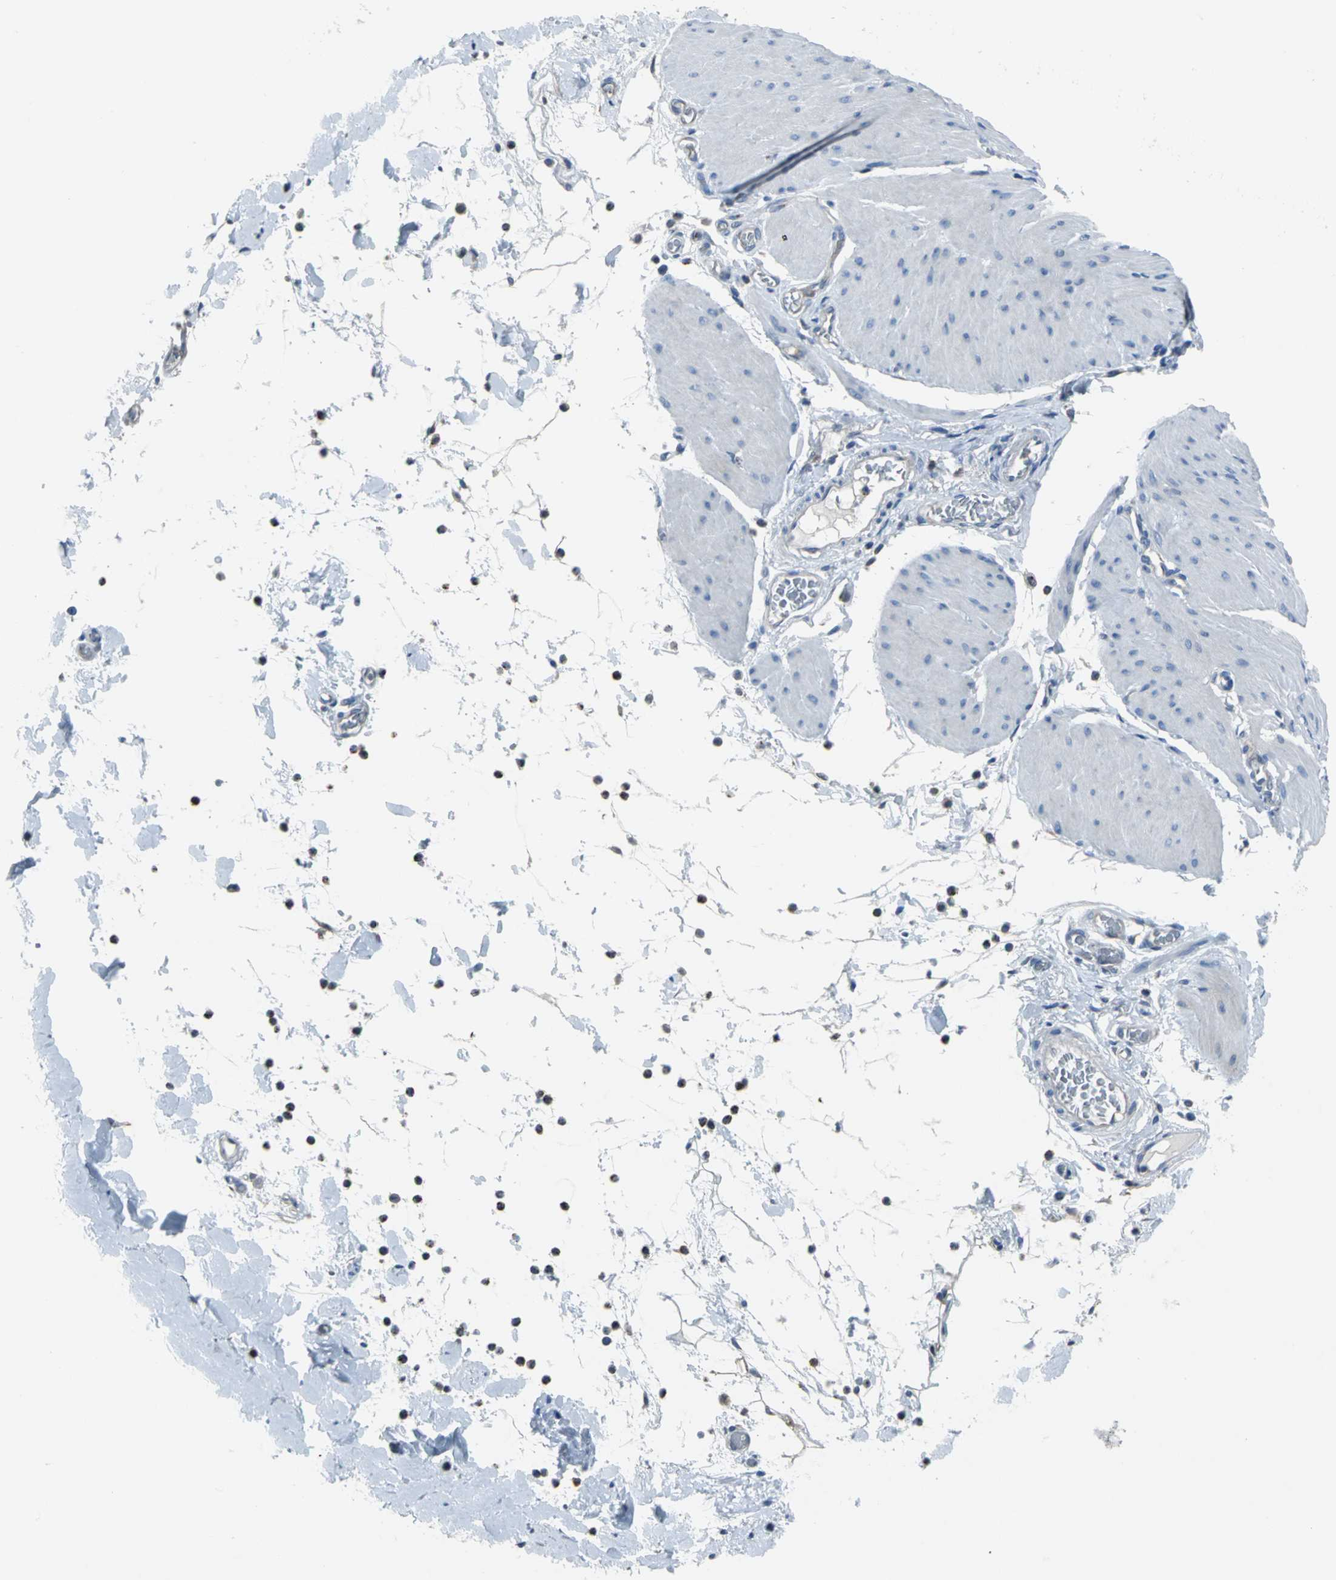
{"staining": {"intensity": "negative", "quantity": "none", "location": "none"}, "tissue": "smooth muscle", "cell_type": "Smooth muscle cells", "image_type": "normal", "snomed": [{"axis": "morphology", "description": "Normal tissue, NOS"}, {"axis": "topography", "description": "Smooth muscle"}, {"axis": "topography", "description": "Colon"}], "caption": "Immunohistochemistry histopathology image of unremarkable smooth muscle stained for a protein (brown), which reveals no expression in smooth muscle cells.", "gene": "EIF5A", "patient": {"sex": "male", "age": 67}}